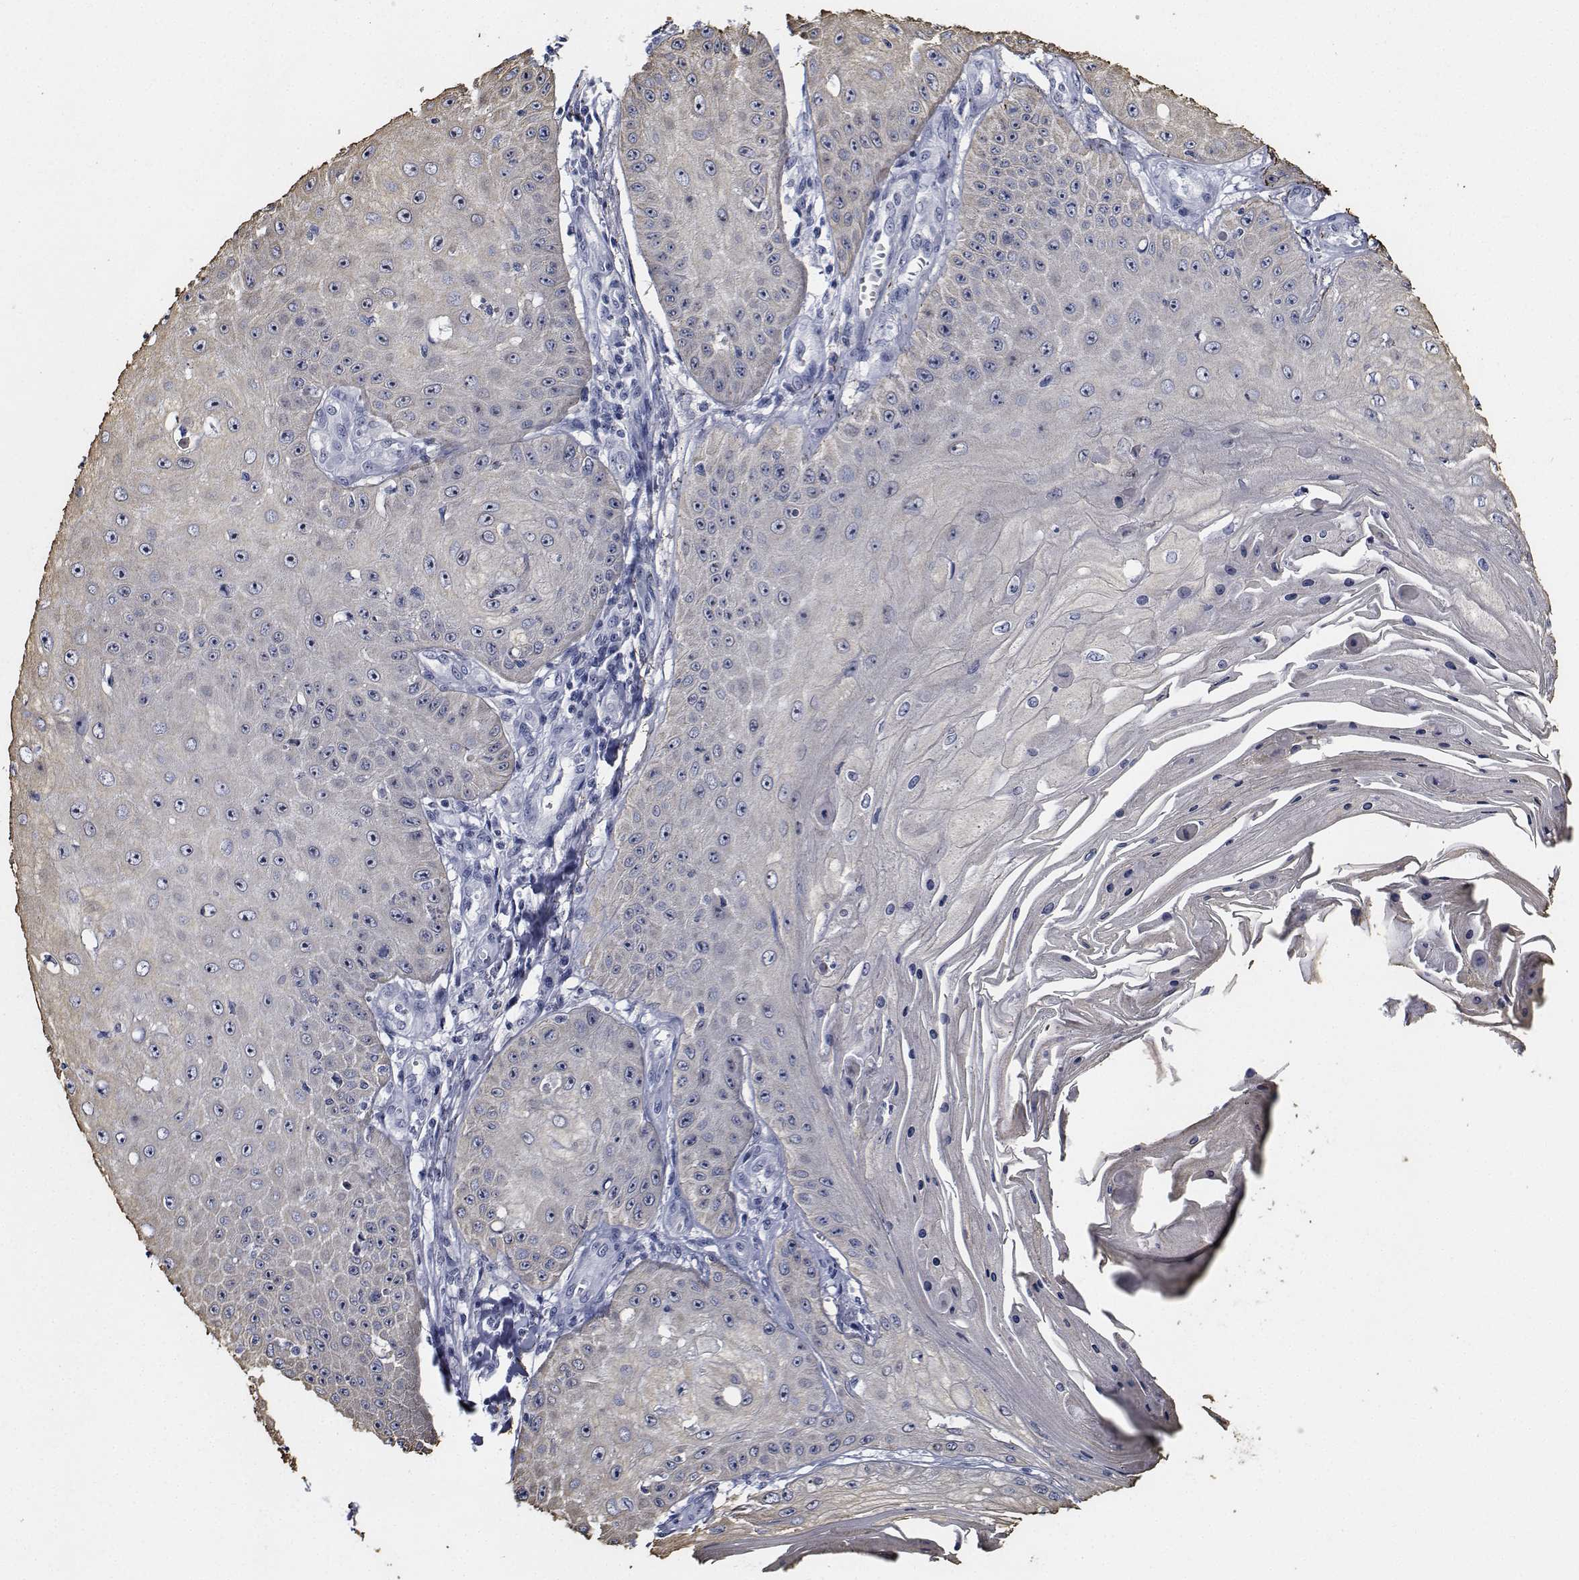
{"staining": {"intensity": "negative", "quantity": "none", "location": "none"}, "tissue": "skin cancer", "cell_type": "Tumor cells", "image_type": "cancer", "snomed": [{"axis": "morphology", "description": "Squamous cell carcinoma, NOS"}, {"axis": "topography", "description": "Skin"}], "caption": "IHC histopathology image of squamous cell carcinoma (skin) stained for a protein (brown), which demonstrates no positivity in tumor cells.", "gene": "NVL", "patient": {"sex": "male", "age": 70}}